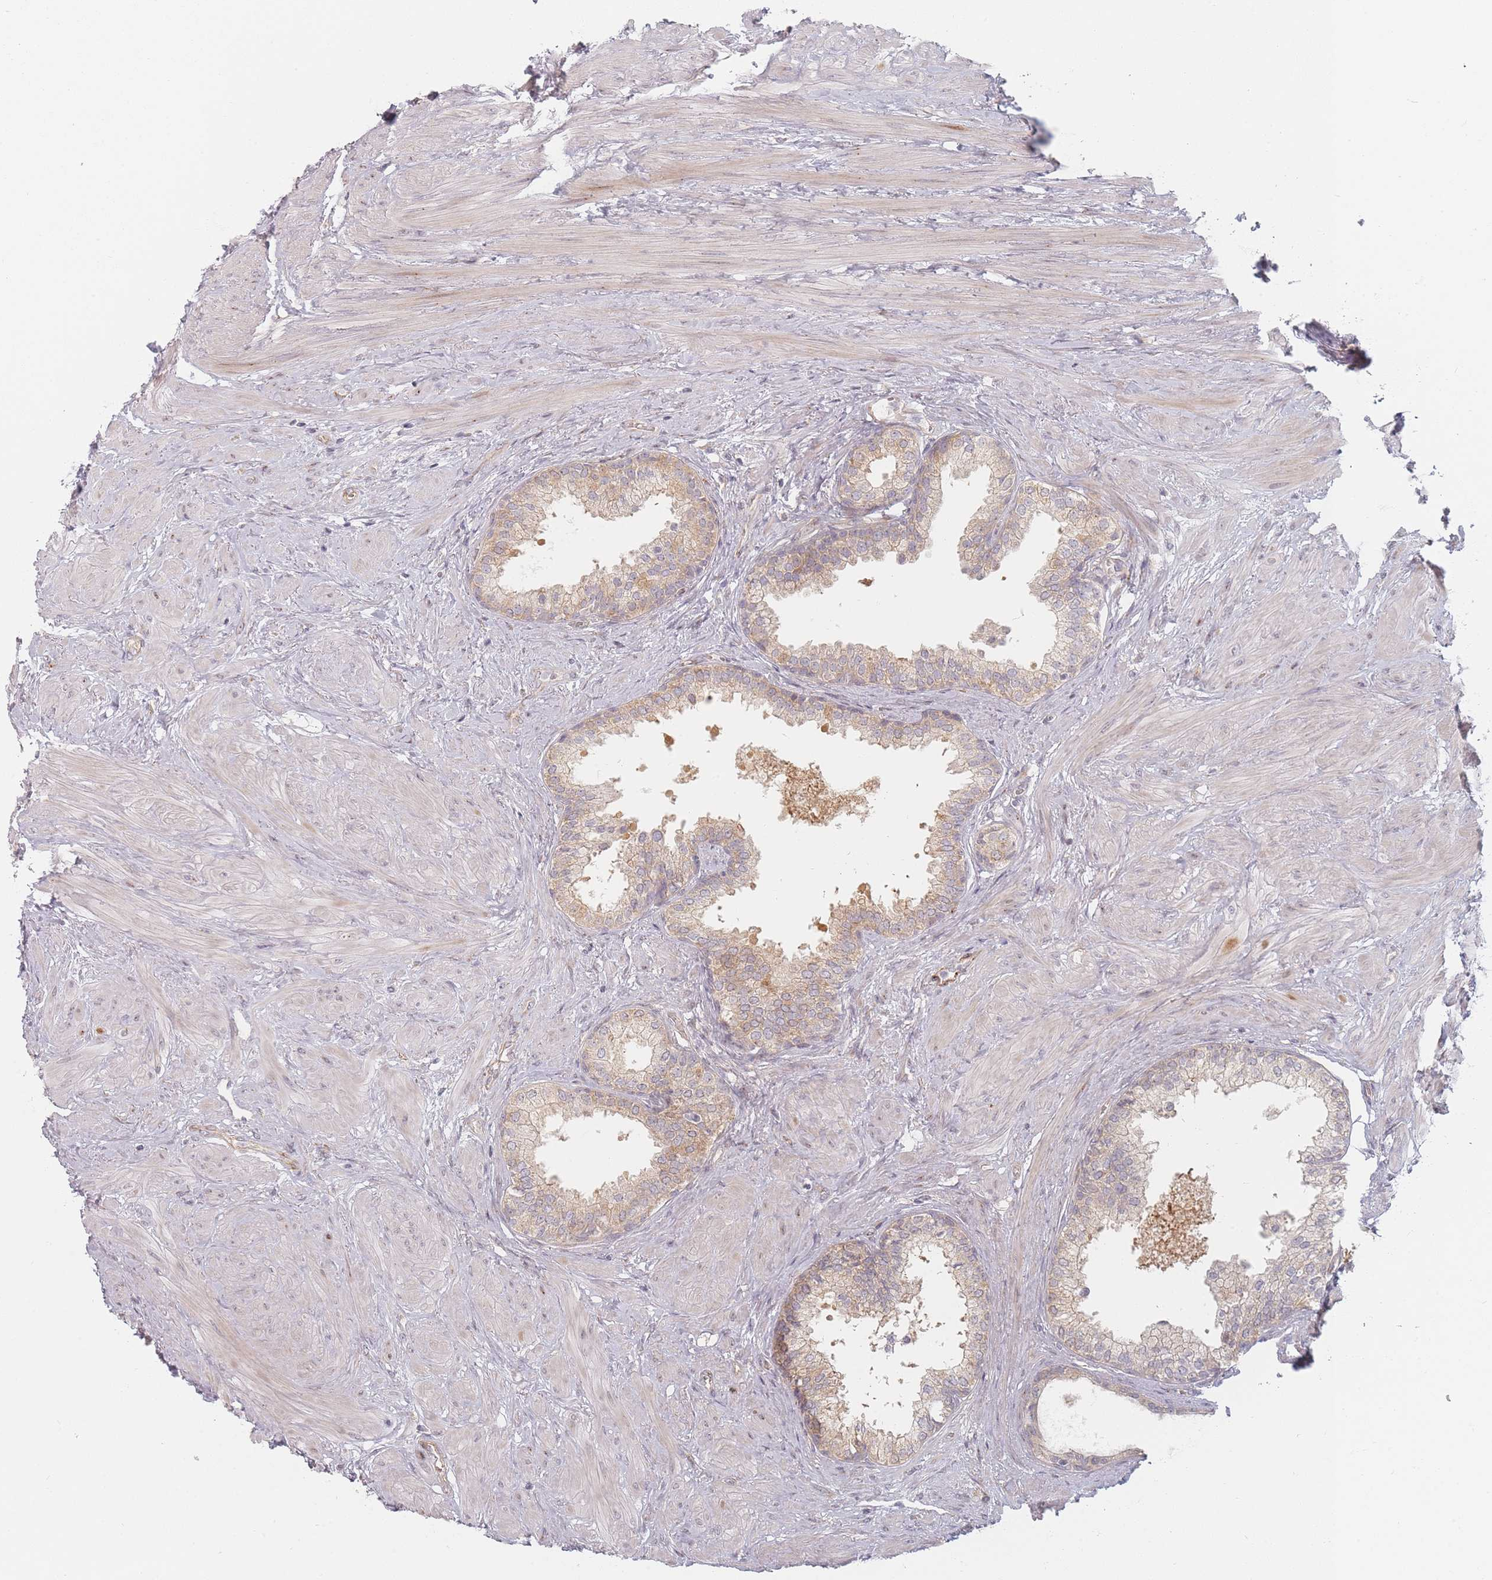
{"staining": {"intensity": "weak", "quantity": "<25%", "location": "cytoplasmic/membranous"}, "tissue": "prostate", "cell_type": "Glandular cells", "image_type": "normal", "snomed": [{"axis": "morphology", "description": "Normal tissue, NOS"}, {"axis": "topography", "description": "Prostate"}], "caption": "High power microscopy photomicrograph of an immunohistochemistry image of normal prostate, revealing no significant staining in glandular cells.", "gene": "ZKSCAN7", "patient": {"sex": "male", "age": 48}}